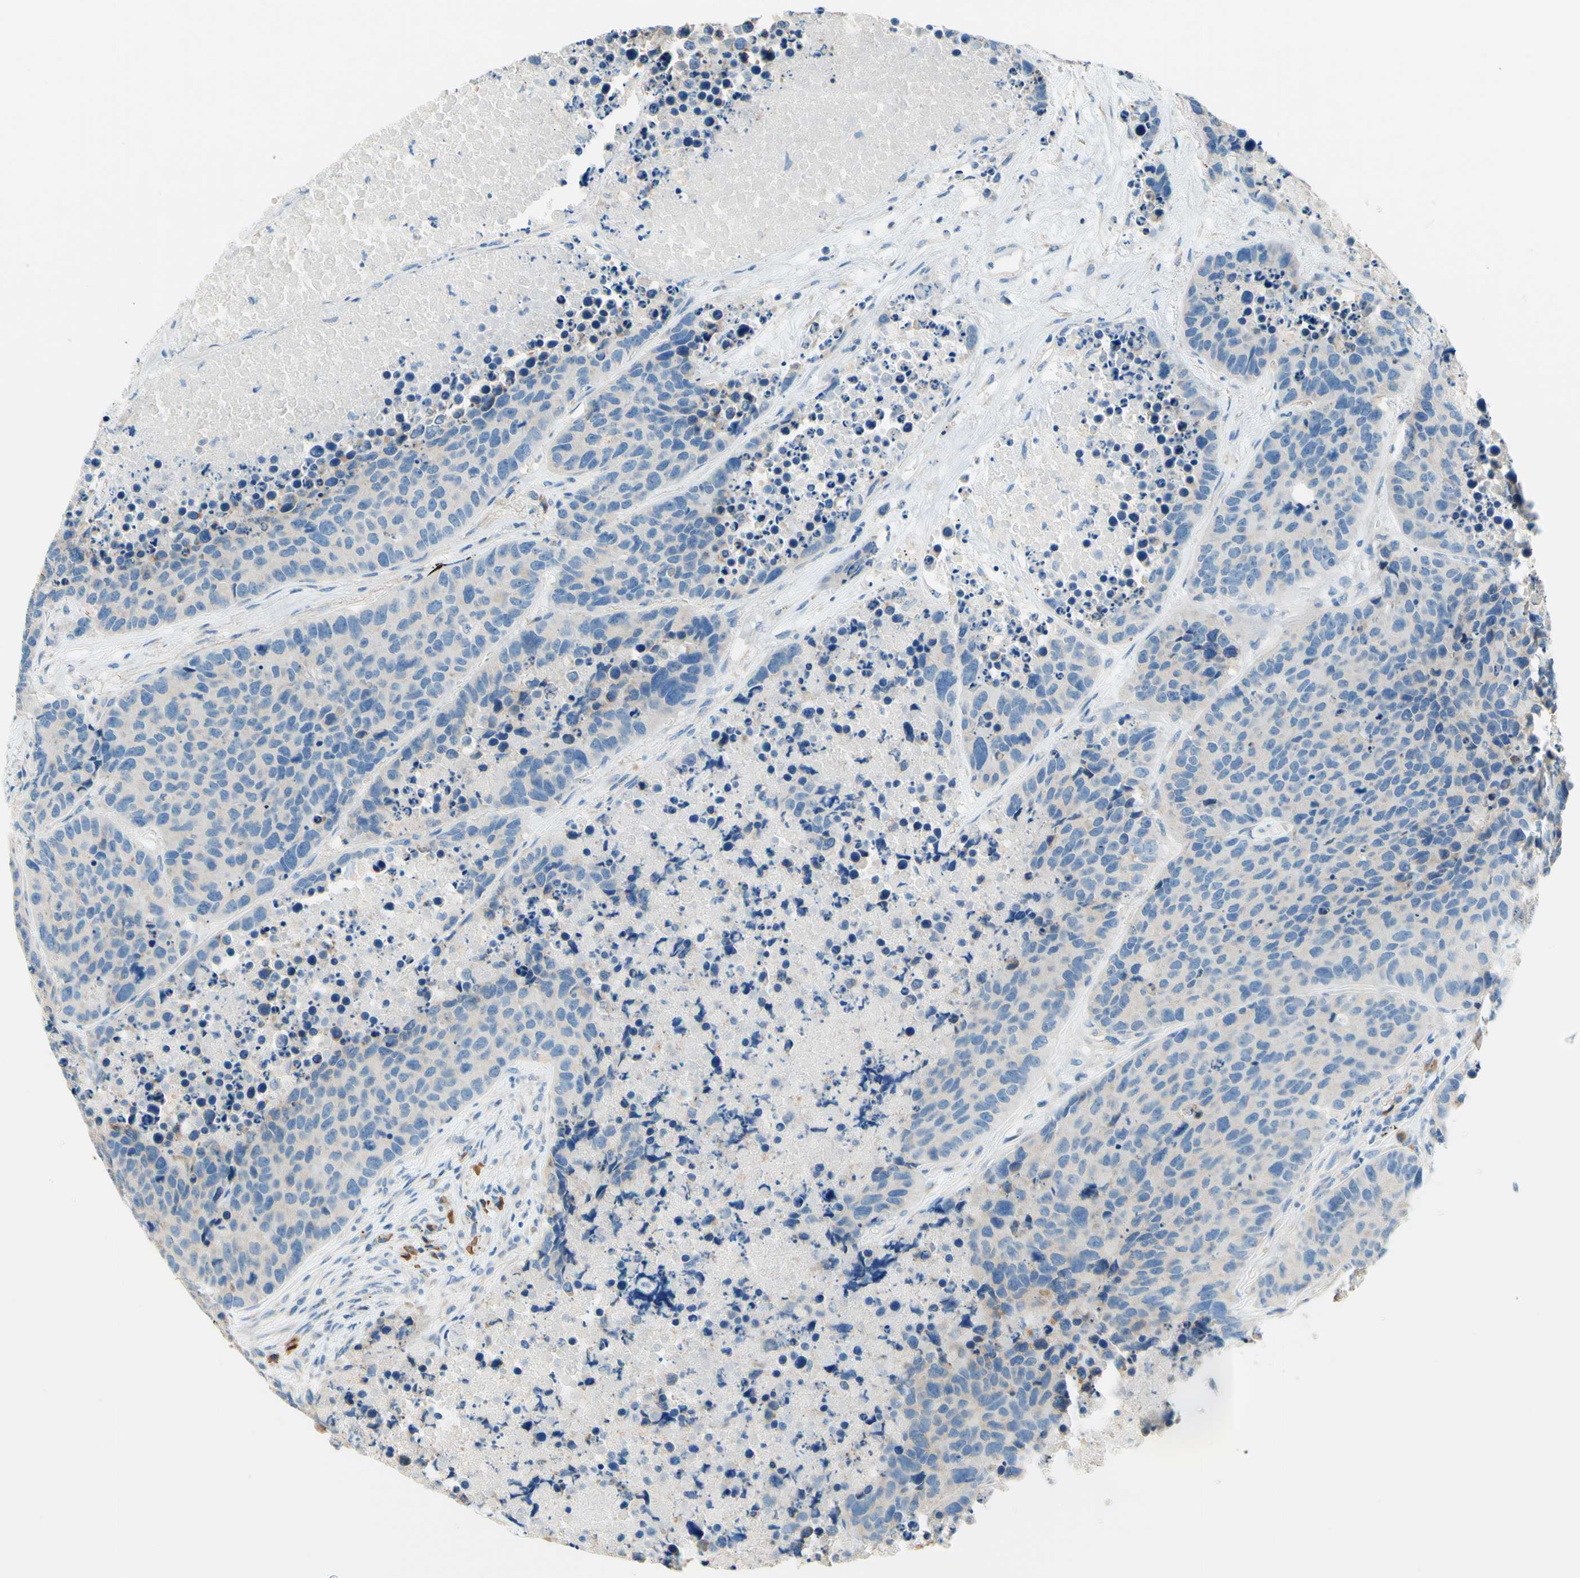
{"staining": {"intensity": "negative", "quantity": "none", "location": "none"}, "tissue": "carcinoid", "cell_type": "Tumor cells", "image_type": "cancer", "snomed": [{"axis": "morphology", "description": "Carcinoid, malignant, NOS"}, {"axis": "topography", "description": "Lung"}], "caption": "This is an IHC histopathology image of human carcinoid. There is no expression in tumor cells.", "gene": "PASD1", "patient": {"sex": "male", "age": 60}}